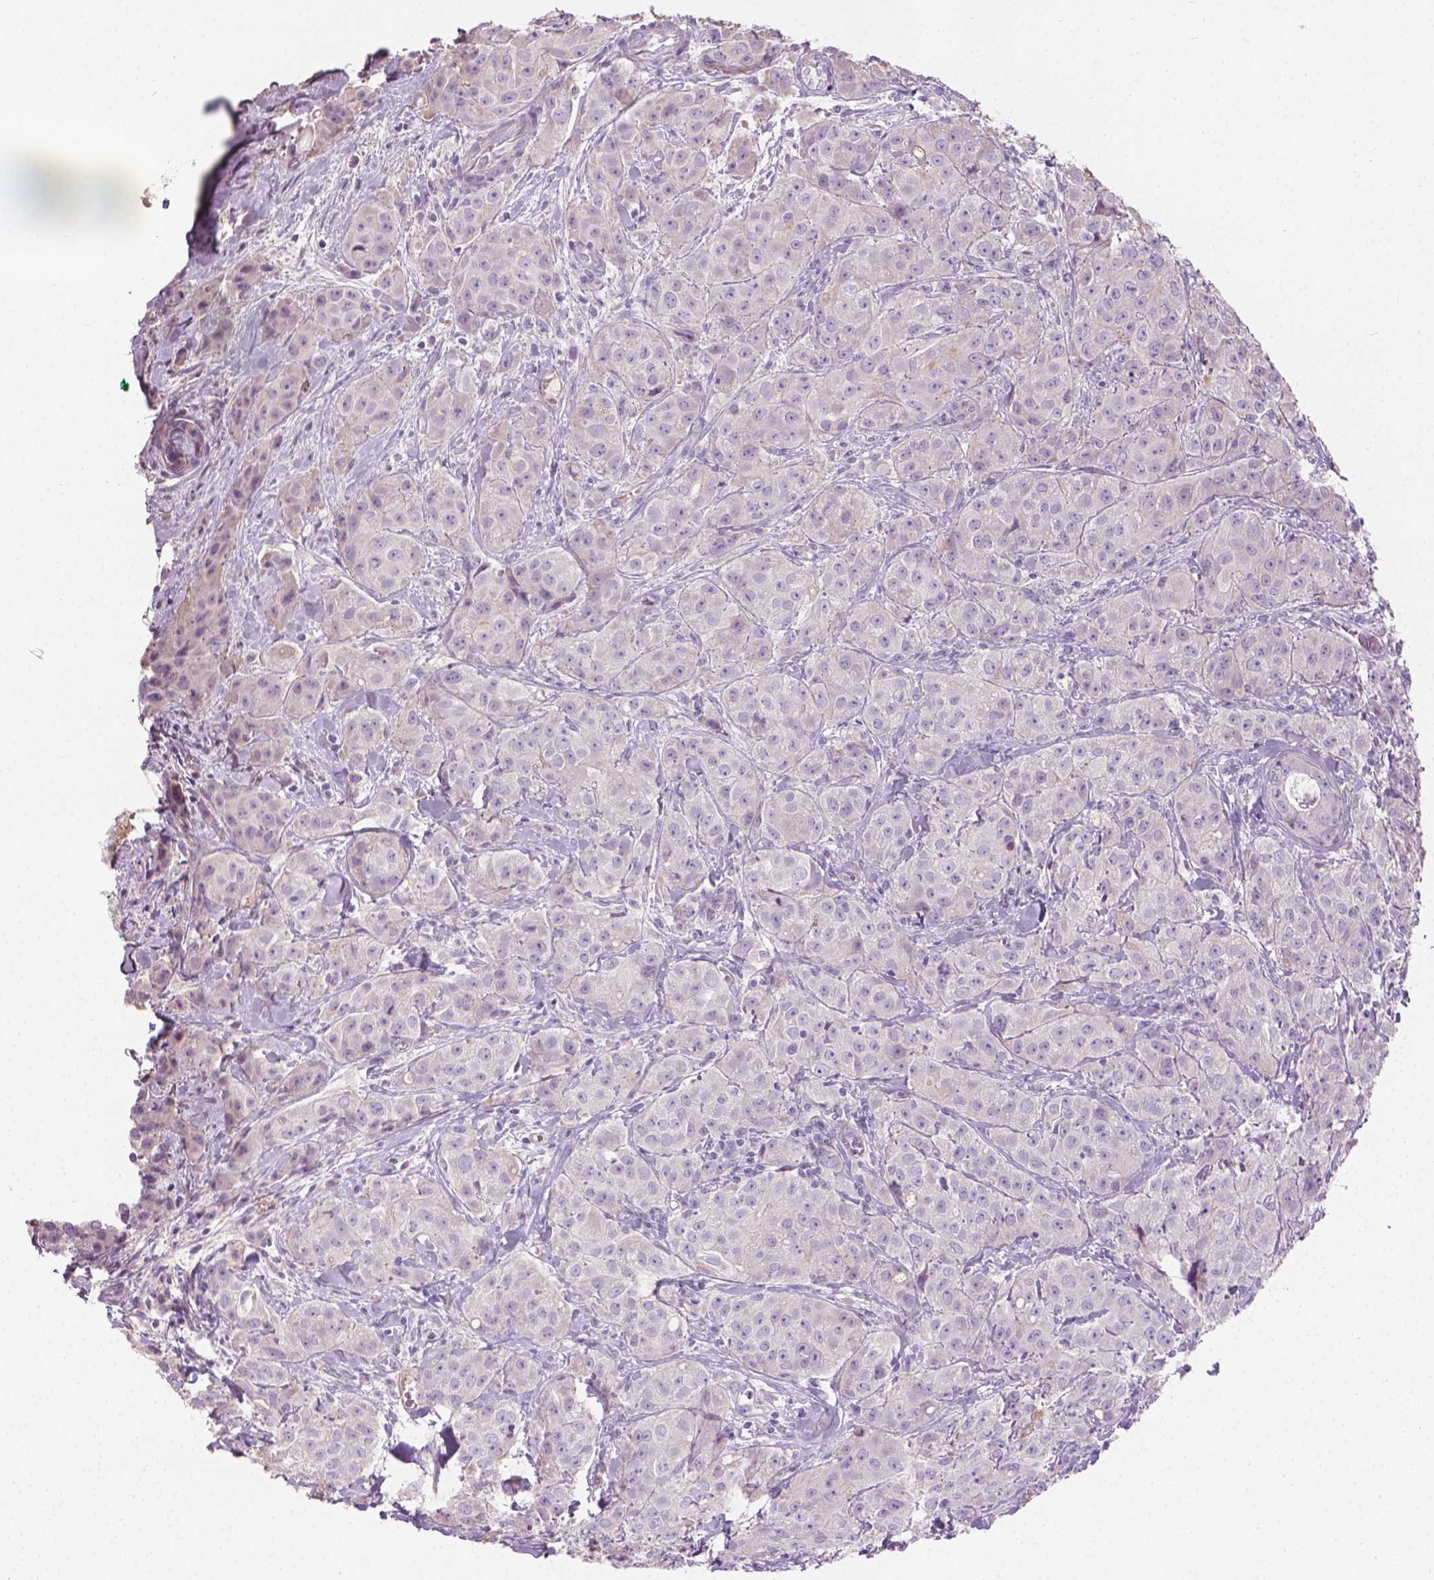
{"staining": {"intensity": "negative", "quantity": "none", "location": "none"}, "tissue": "breast cancer", "cell_type": "Tumor cells", "image_type": "cancer", "snomed": [{"axis": "morphology", "description": "Duct carcinoma"}, {"axis": "topography", "description": "Breast"}], "caption": "High power microscopy histopathology image of an immunohistochemistry (IHC) micrograph of breast cancer (invasive ductal carcinoma), revealing no significant expression in tumor cells.", "gene": "CABCOCO1", "patient": {"sex": "female", "age": 43}}